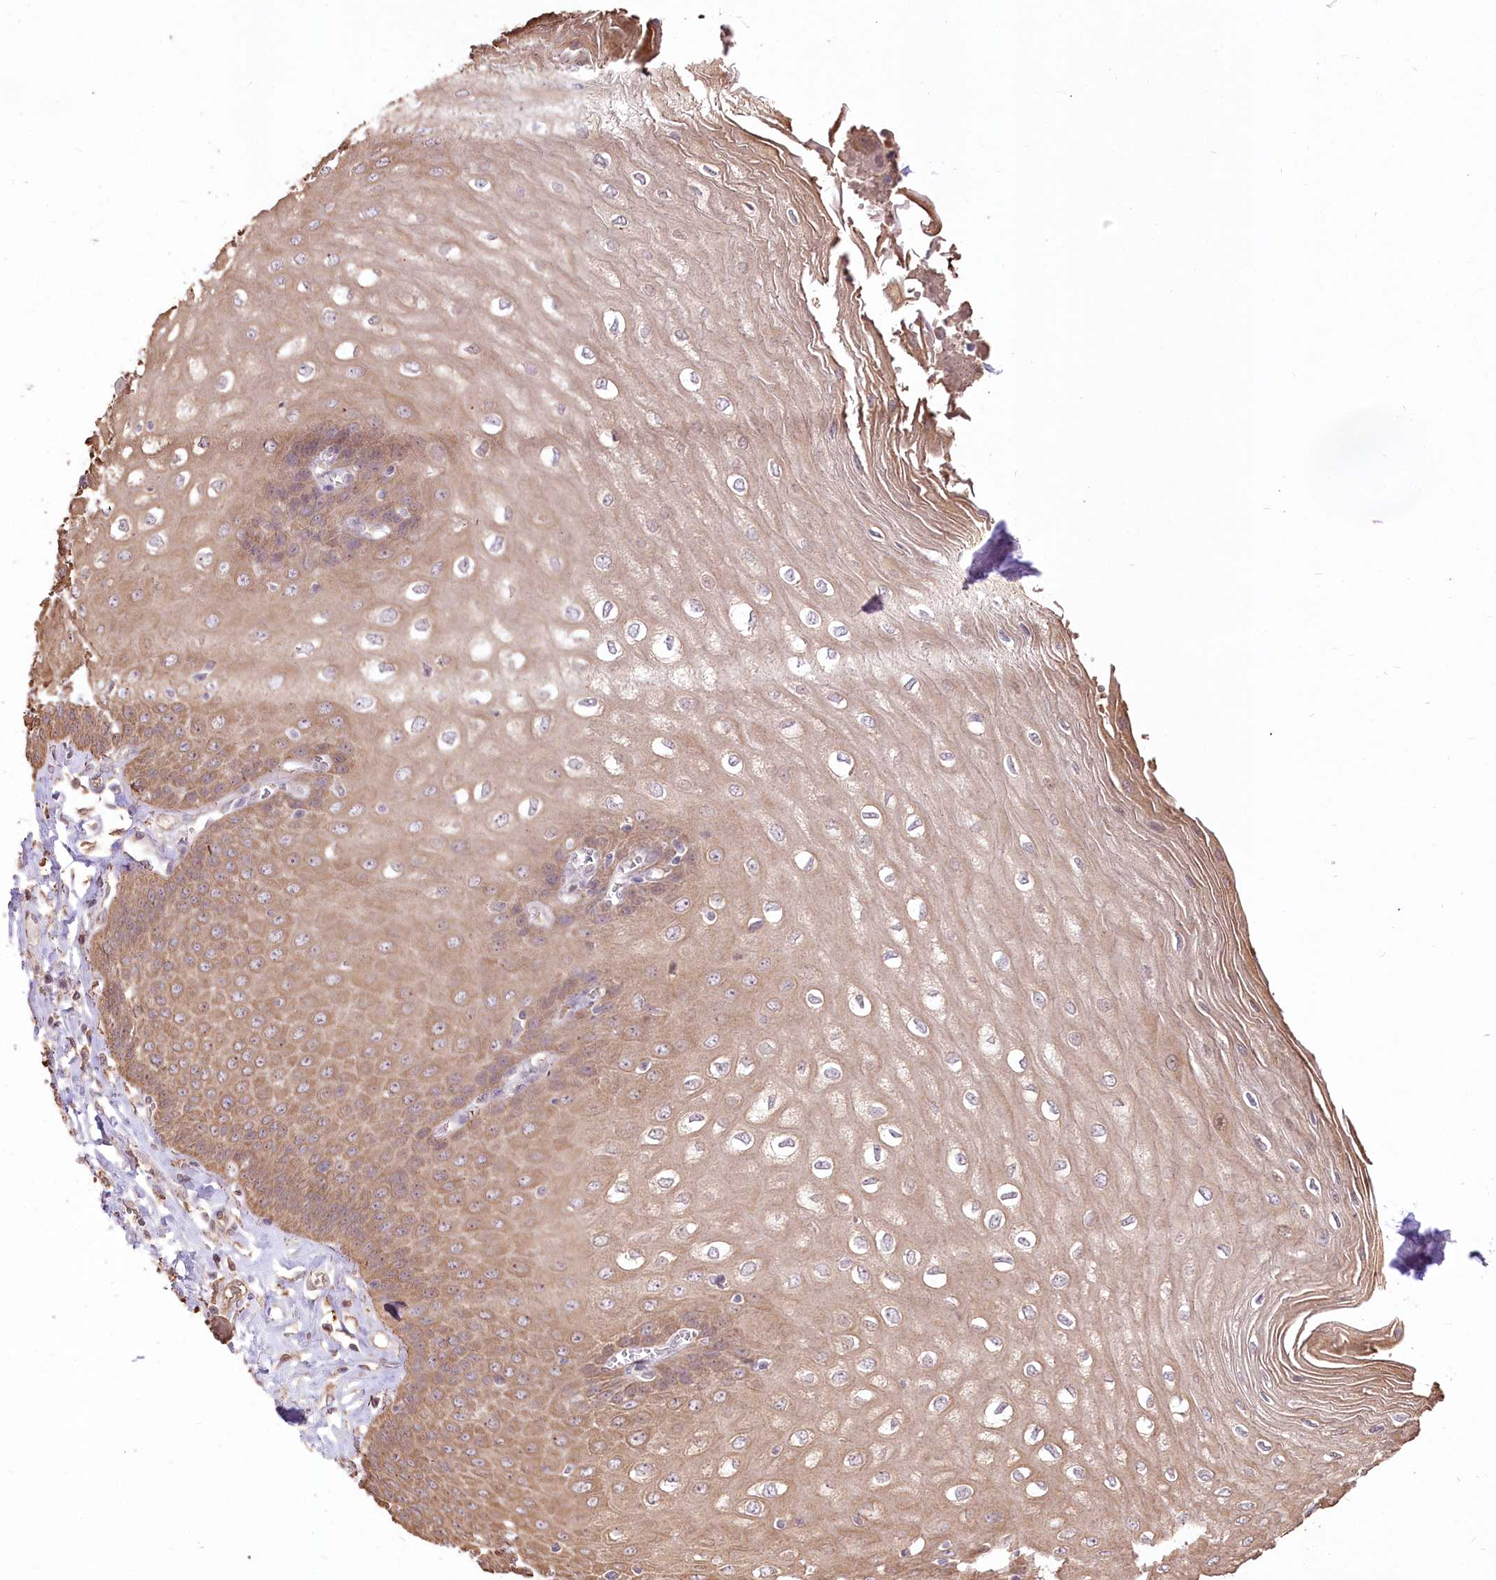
{"staining": {"intensity": "moderate", "quantity": ">75%", "location": "cytoplasmic/membranous"}, "tissue": "esophagus", "cell_type": "Squamous epithelial cells", "image_type": "normal", "snomed": [{"axis": "morphology", "description": "Normal tissue, NOS"}, {"axis": "topography", "description": "Esophagus"}], "caption": "This photomicrograph shows IHC staining of benign human esophagus, with medium moderate cytoplasmic/membranous expression in approximately >75% of squamous epithelial cells.", "gene": "R3HDM2", "patient": {"sex": "male", "age": 60}}